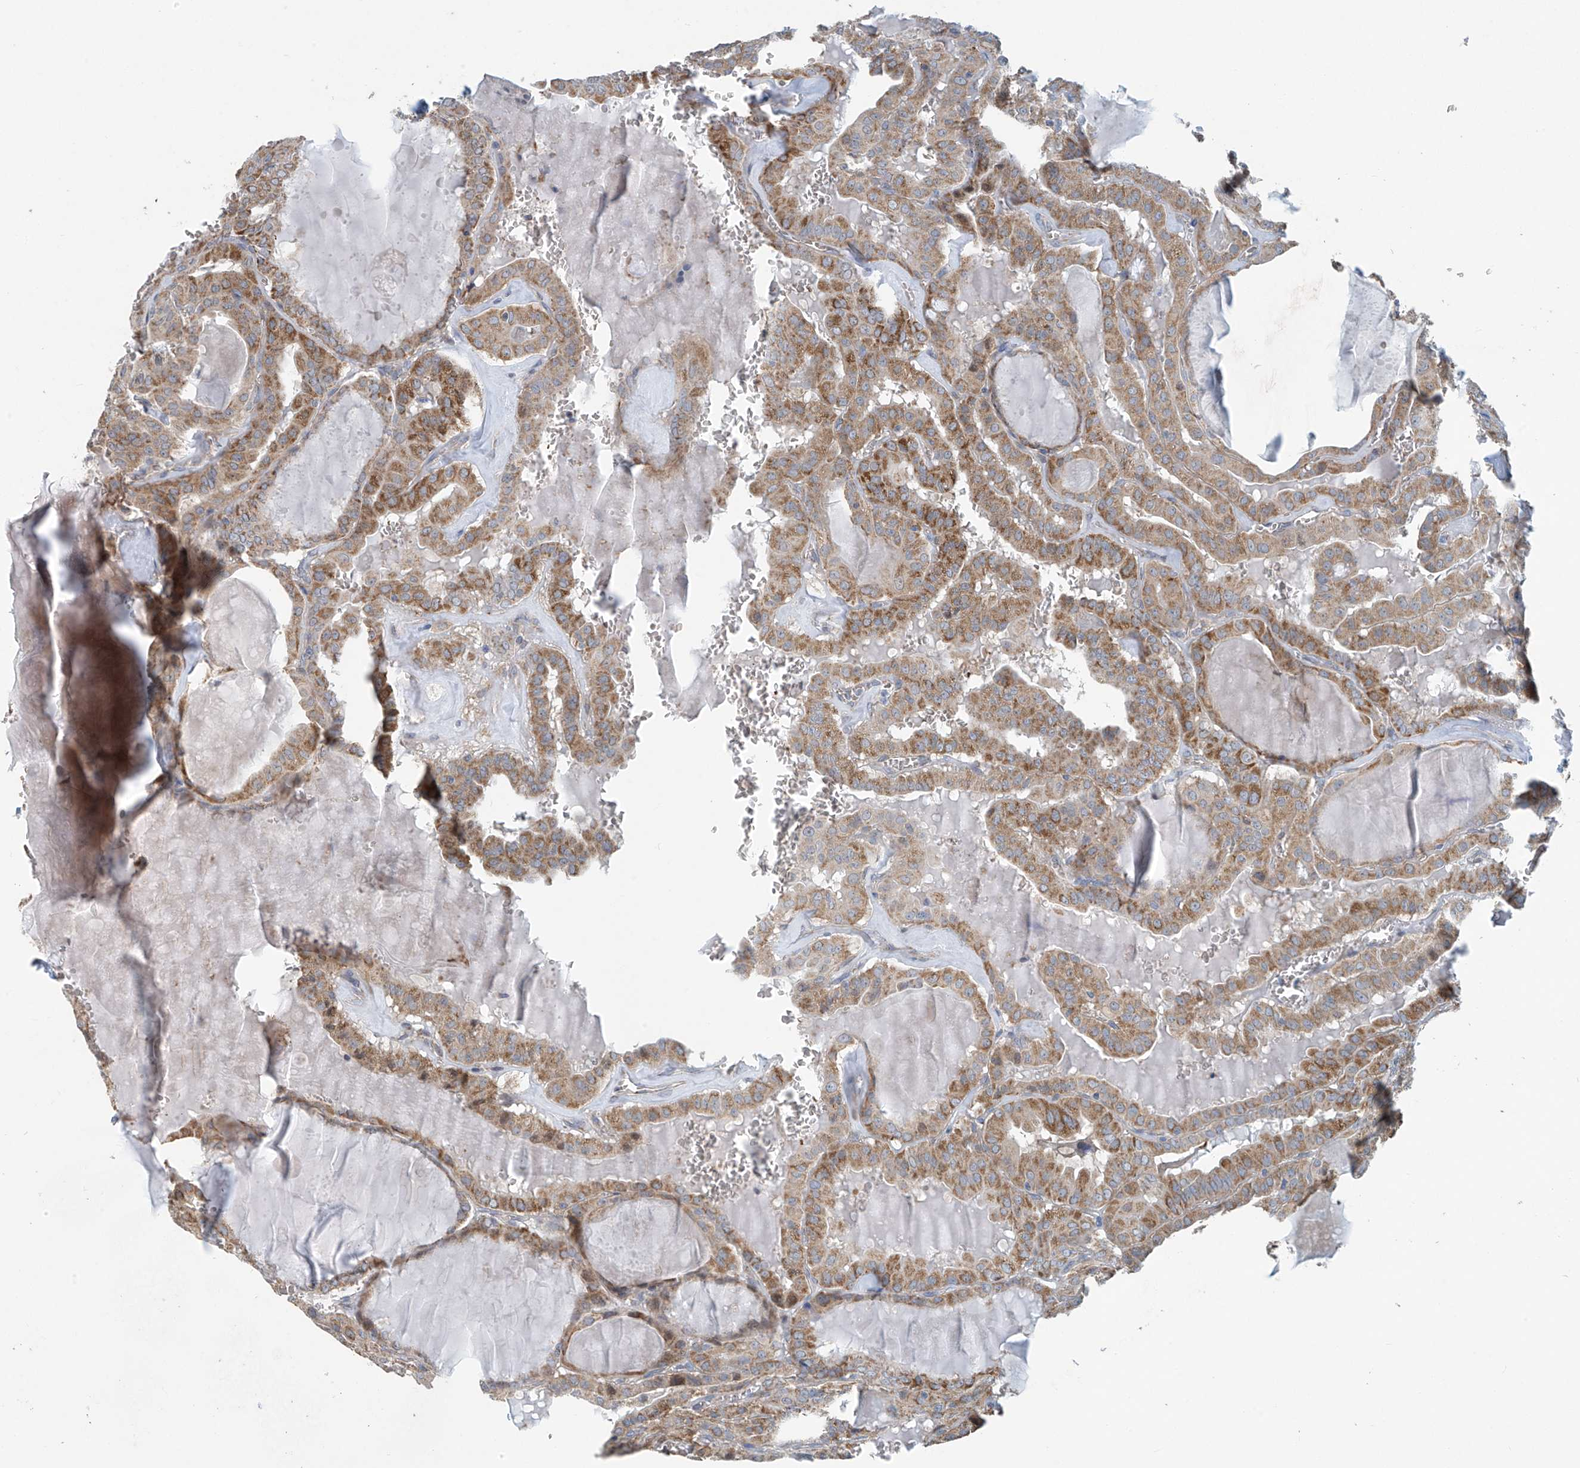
{"staining": {"intensity": "moderate", "quantity": ">75%", "location": "cytoplasmic/membranous"}, "tissue": "thyroid cancer", "cell_type": "Tumor cells", "image_type": "cancer", "snomed": [{"axis": "morphology", "description": "Papillary adenocarcinoma, NOS"}, {"axis": "topography", "description": "Thyroid gland"}], "caption": "Tumor cells display medium levels of moderate cytoplasmic/membranous staining in about >75% of cells in thyroid cancer (papillary adenocarcinoma). The staining was performed using DAB to visualize the protein expression in brown, while the nuclei were stained in blue with hematoxylin (Magnification: 20x).", "gene": "COMMD1", "patient": {"sex": "male", "age": 52}}